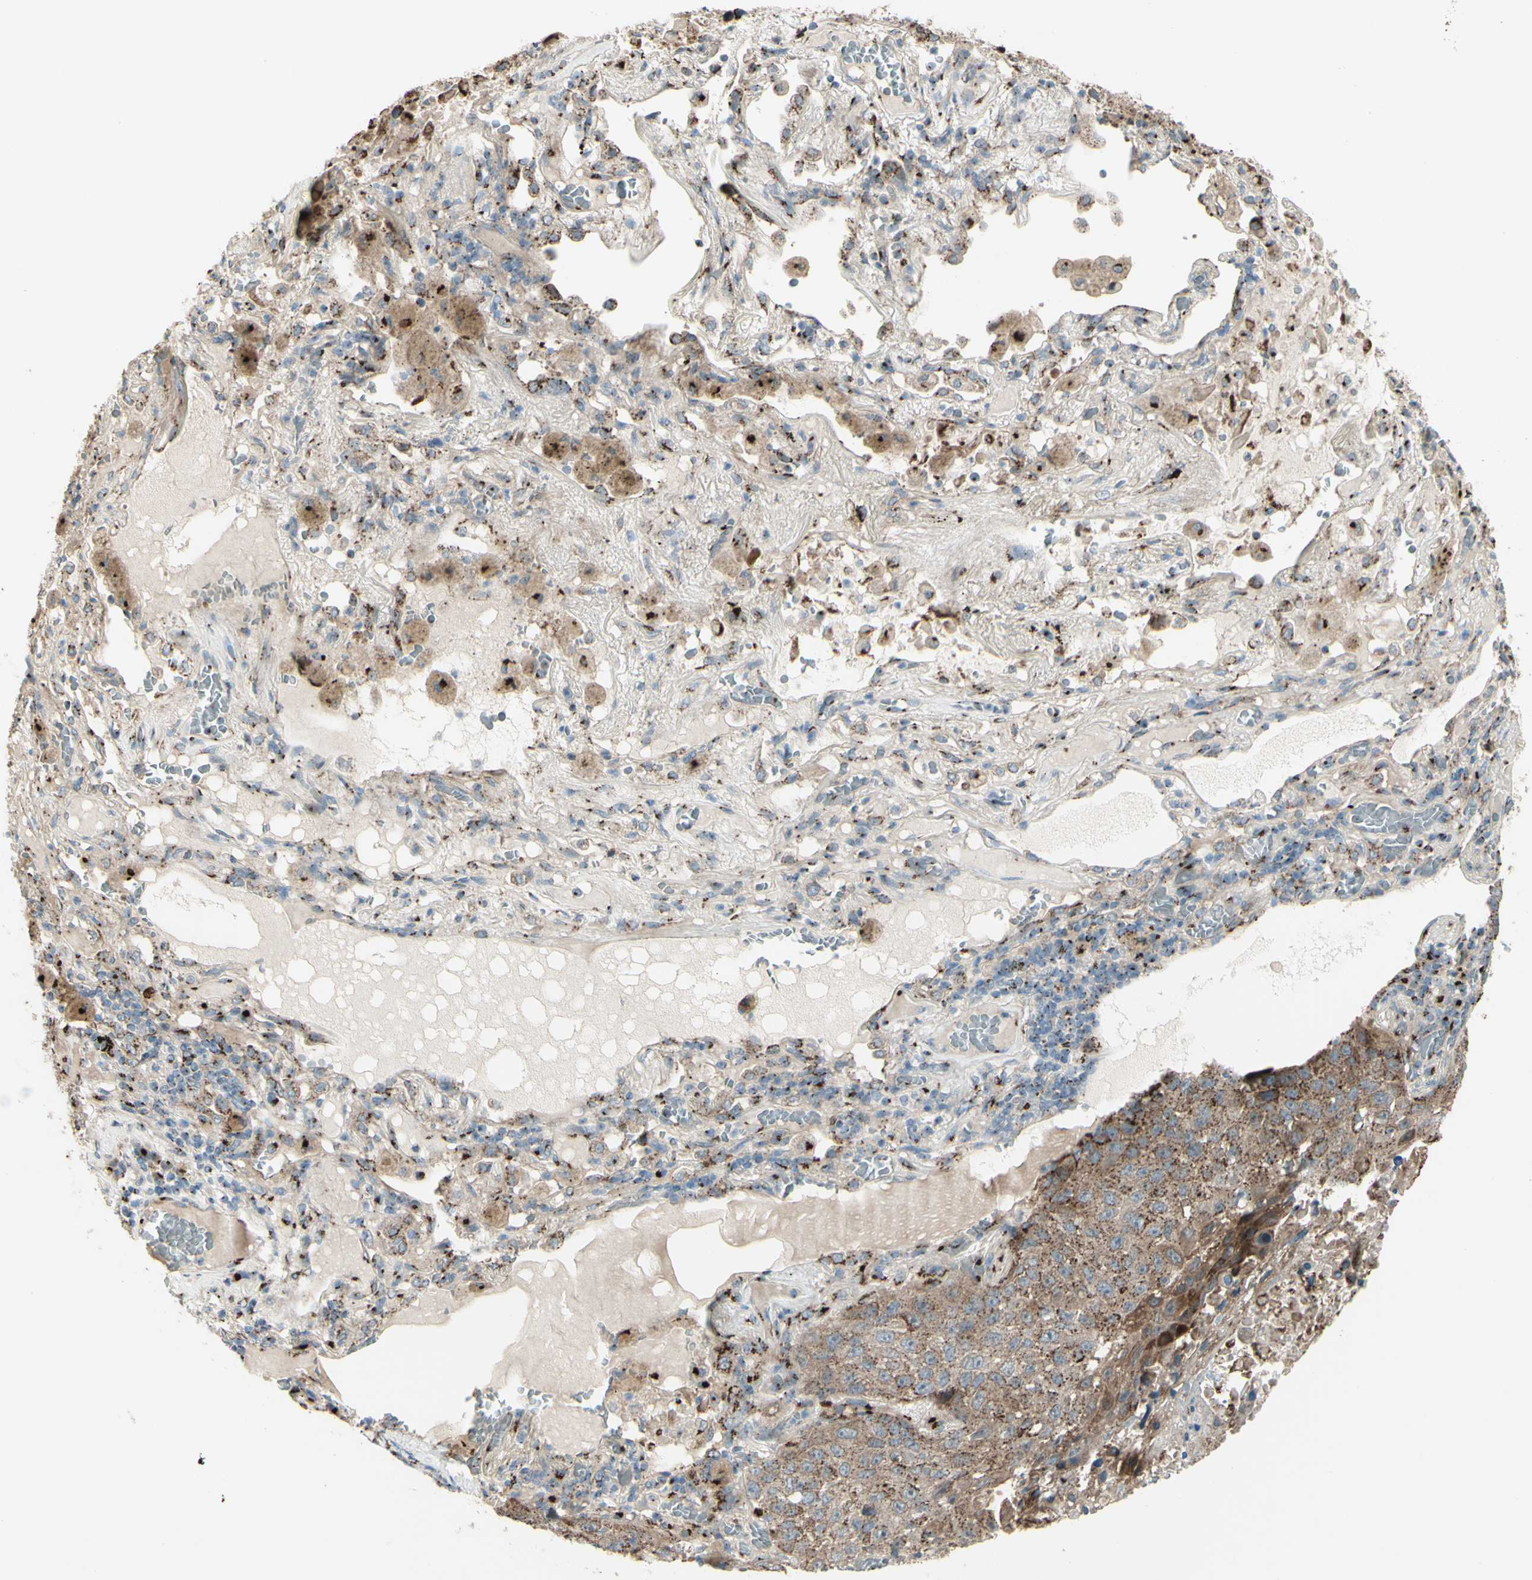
{"staining": {"intensity": "moderate", "quantity": ">75%", "location": "cytoplasmic/membranous"}, "tissue": "lung cancer", "cell_type": "Tumor cells", "image_type": "cancer", "snomed": [{"axis": "morphology", "description": "Squamous cell carcinoma, NOS"}, {"axis": "topography", "description": "Lung"}], "caption": "A brown stain shows moderate cytoplasmic/membranous positivity of a protein in human lung squamous cell carcinoma tumor cells. (Brightfield microscopy of DAB IHC at high magnification).", "gene": "BPNT2", "patient": {"sex": "male", "age": 57}}